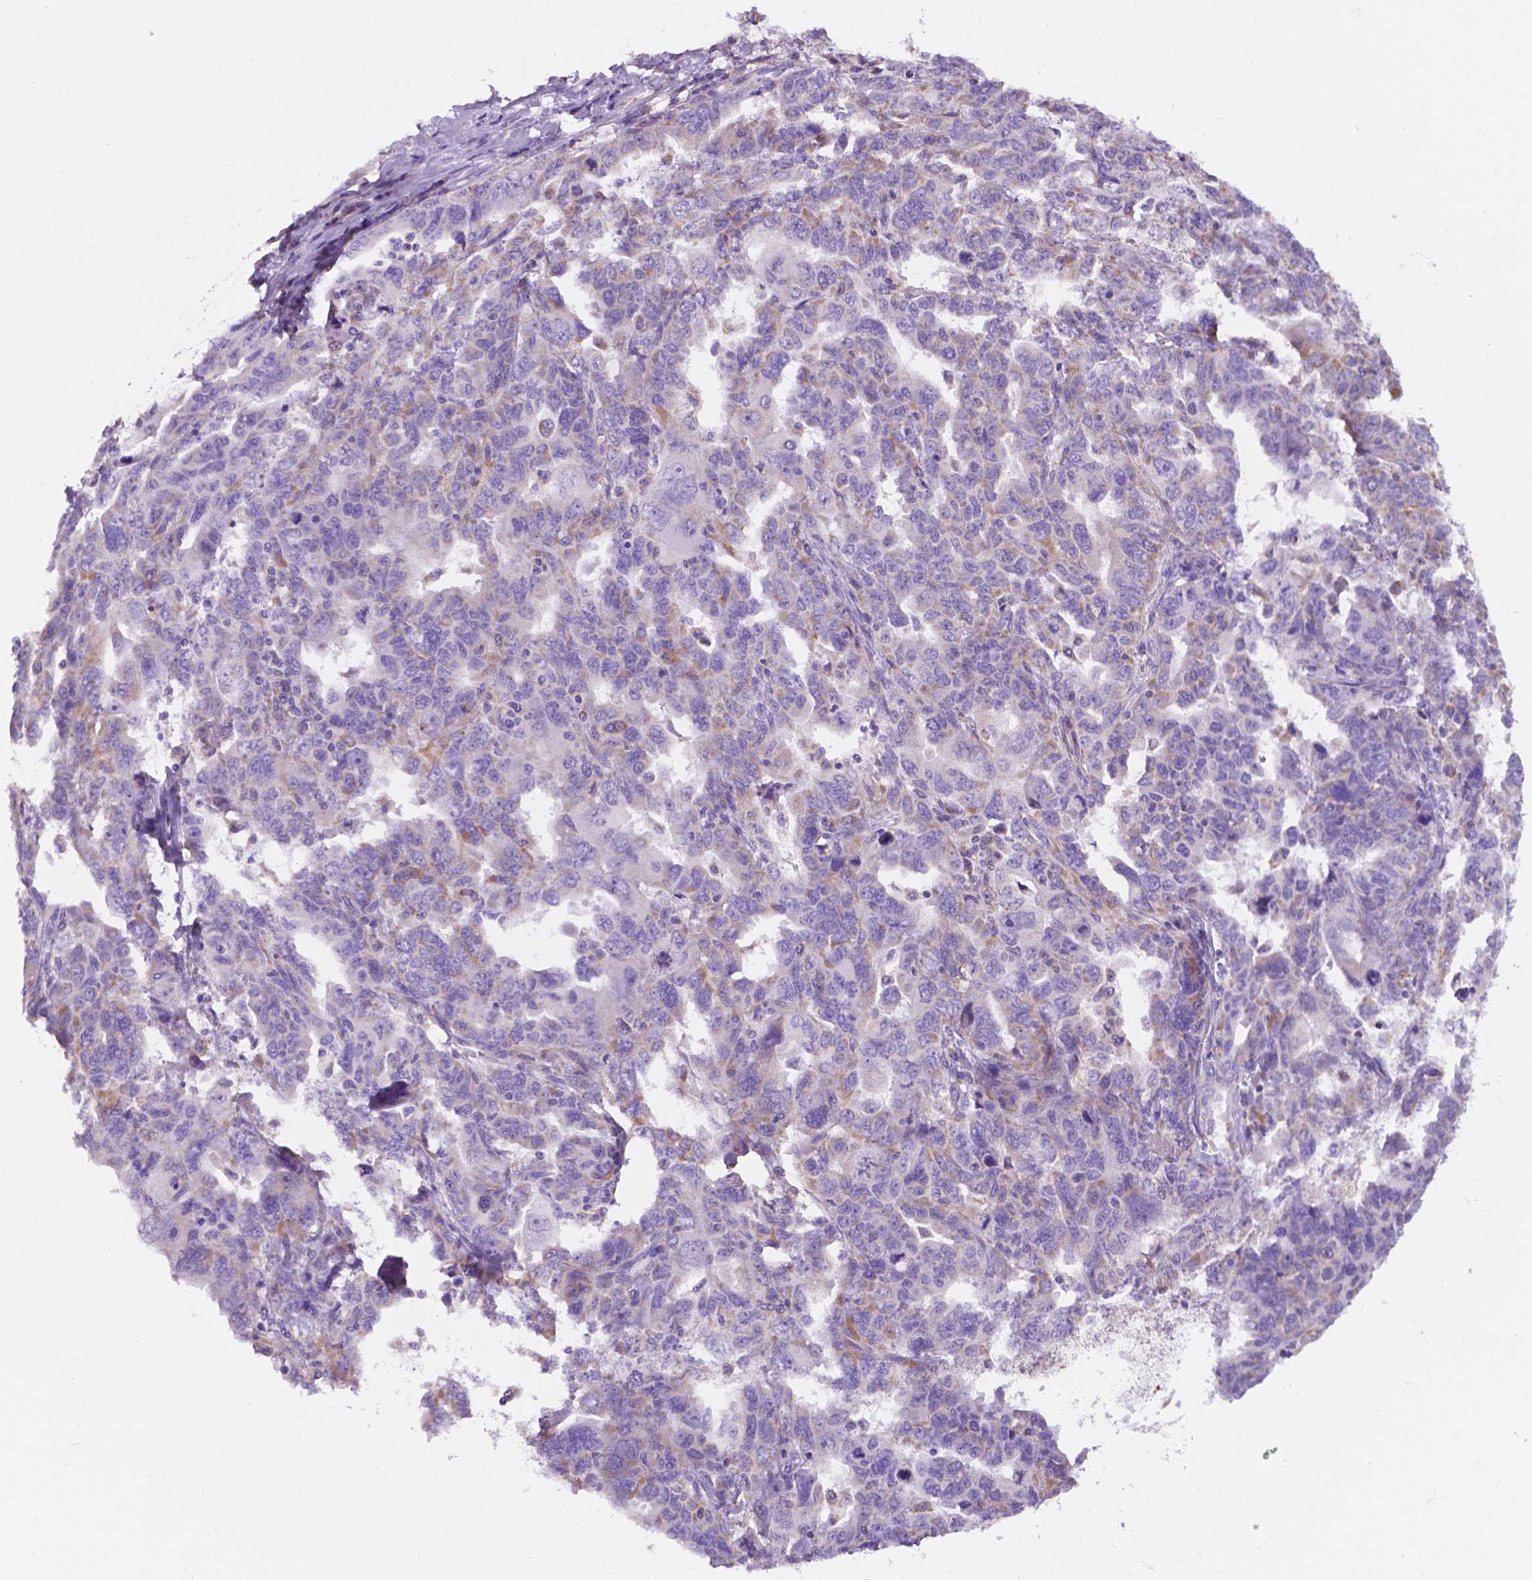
{"staining": {"intensity": "weak", "quantity": "<25%", "location": "cytoplasmic/membranous"}, "tissue": "ovarian cancer", "cell_type": "Tumor cells", "image_type": "cancer", "snomed": [{"axis": "morphology", "description": "Adenocarcinoma, NOS"}, {"axis": "morphology", "description": "Carcinoma, endometroid"}, {"axis": "topography", "description": "Ovary"}], "caption": "Tumor cells show no significant expression in ovarian adenocarcinoma. (DAB immunohistochemistry visualized using brightfield microscopy, high magnification).", "gene": "TRPV5", "patient": {"sex": "female", "age": 72}}